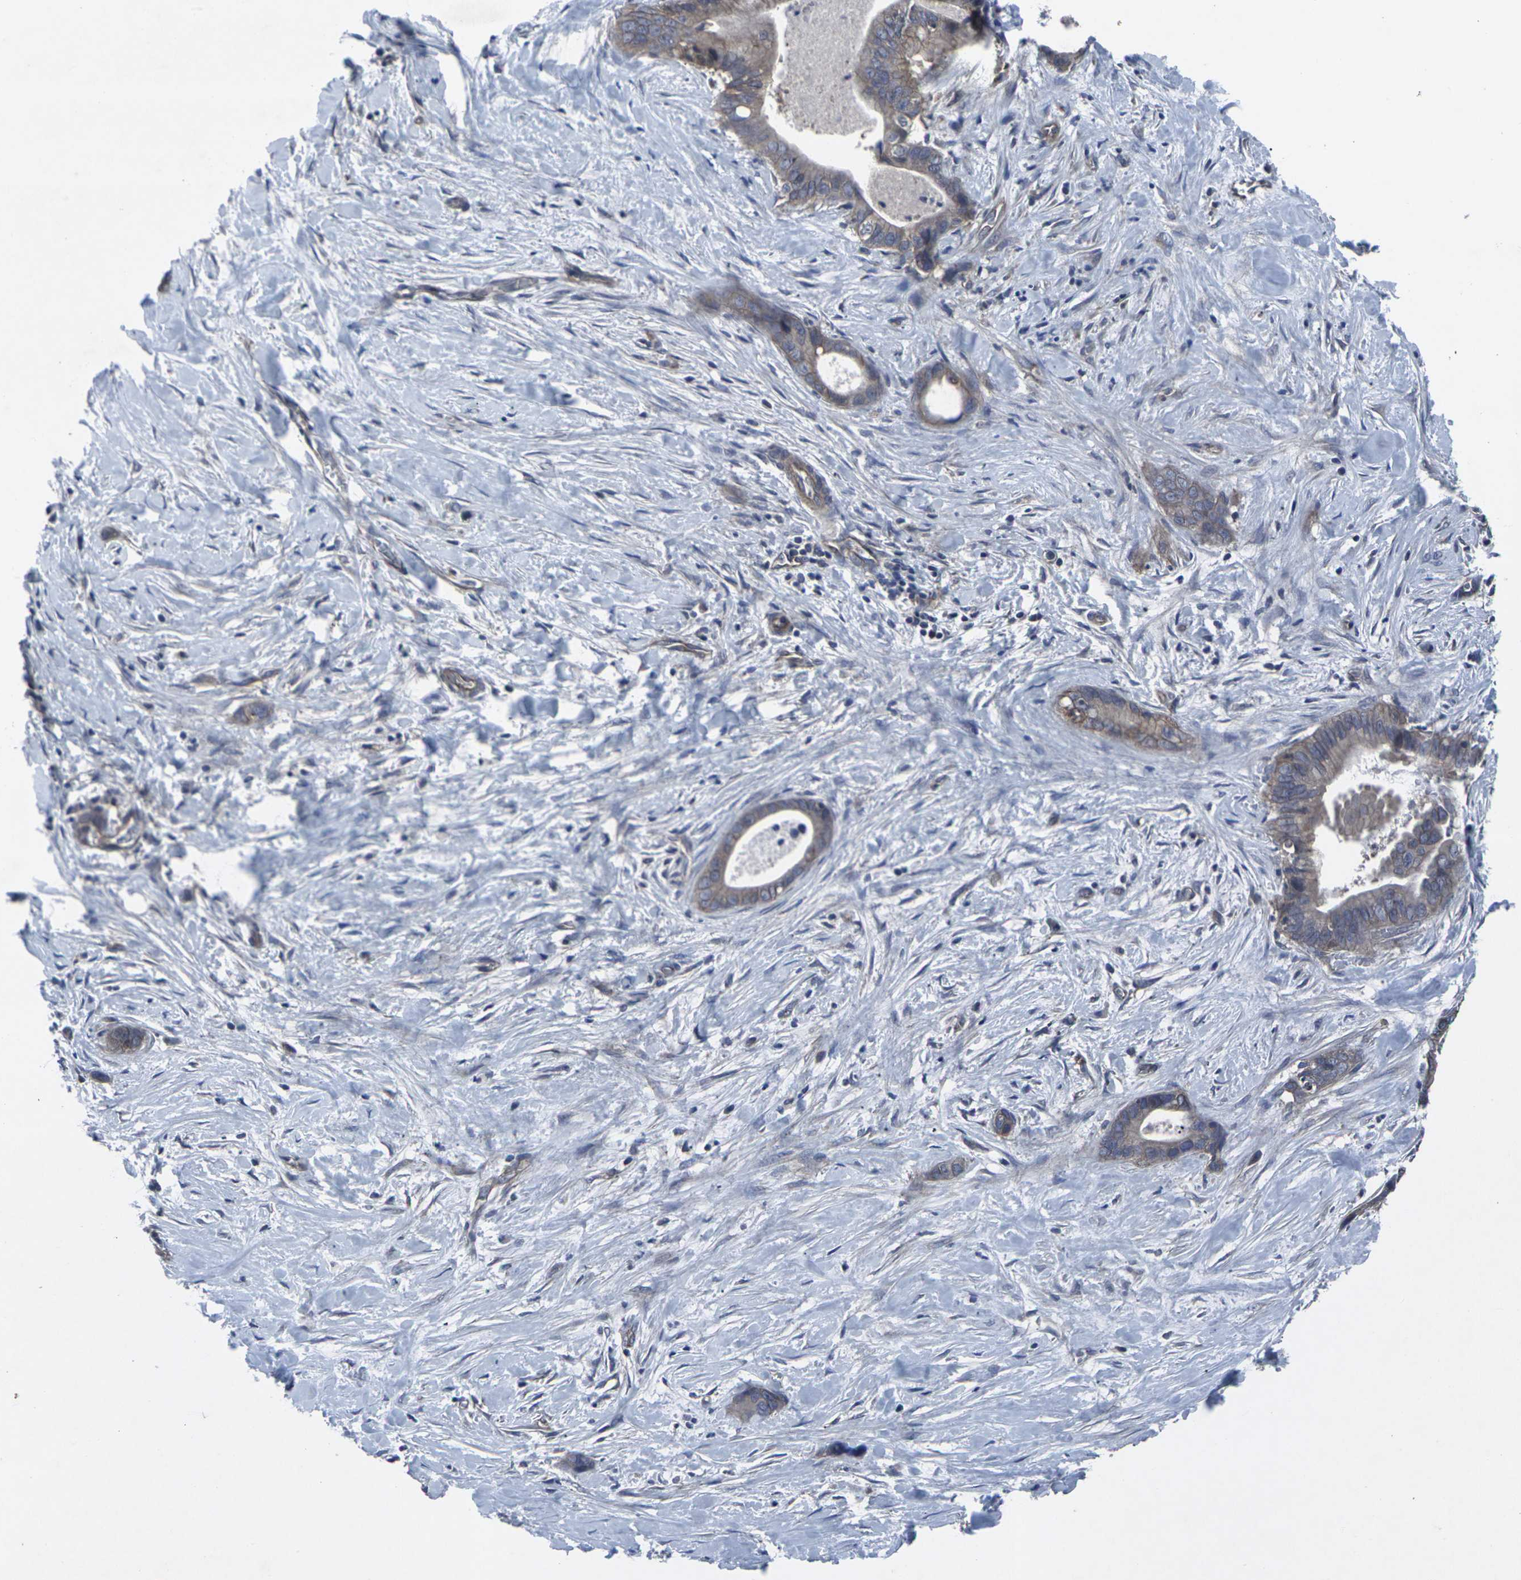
{"staining": {"intensity": "weak", "quantity": ">75%", "location": "cytoplasmic/membranous"}, "tissue": "liver cancer", "cell_type": "Tumor cells", "image_type": "cancer", "snomed": [{"axis": "morphology", "description": "Cholangiocarcinoma"}, {"axis": "topography", "description": "Liver"}], "caption": "Liver cholangiocarcinoma tissue displays weak cytoplasmic/membranous staining in approximately >75% of tumor cells, visualized by immunohistochemistry.", "gene": "MAPKAPK2", "patient": {"sex": "female", "age": 55}}